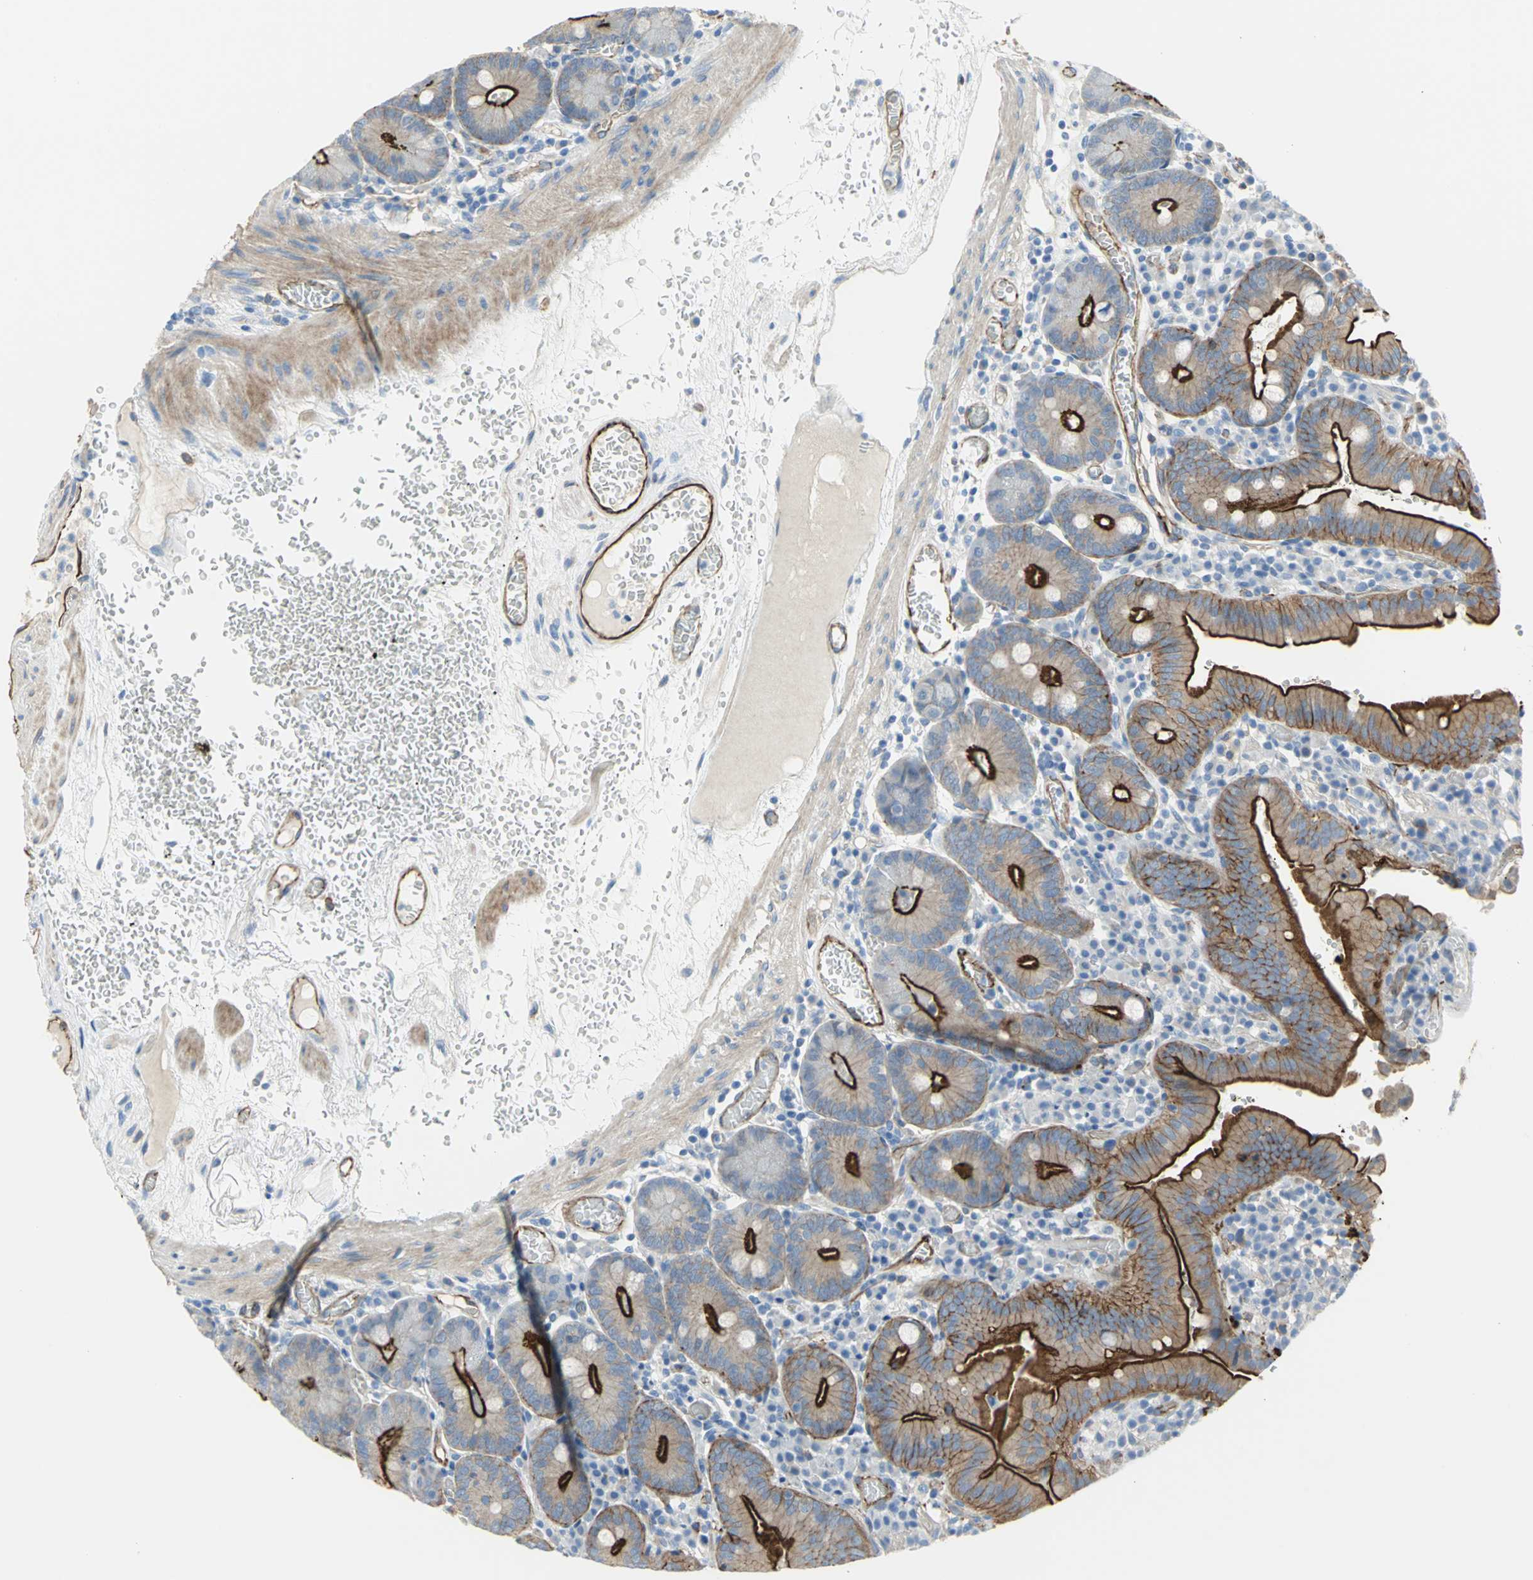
{"staining": {"intensity": "strong", "quantity": ">75%", "location": "cytoplasmic/membranous"}, "tissue": "small intestine", "cell_type": "Glandular cells", "image_type": "normal", "snomed": [{"axis": "morphology", "description": "Normal tissue, NOS"}, {"axis": "topography", "description": "Small intestine"}], "caption": "The histopathology image exhibits staining of benign small intestine, revealing strong cytoplasmic/membranous protein staining (brown color) within glandular cells. (DAB IHC with brightfield microscopy, high magnification).", "gene": "FLNB", "patient": {"sex": "male", "age": 71}}